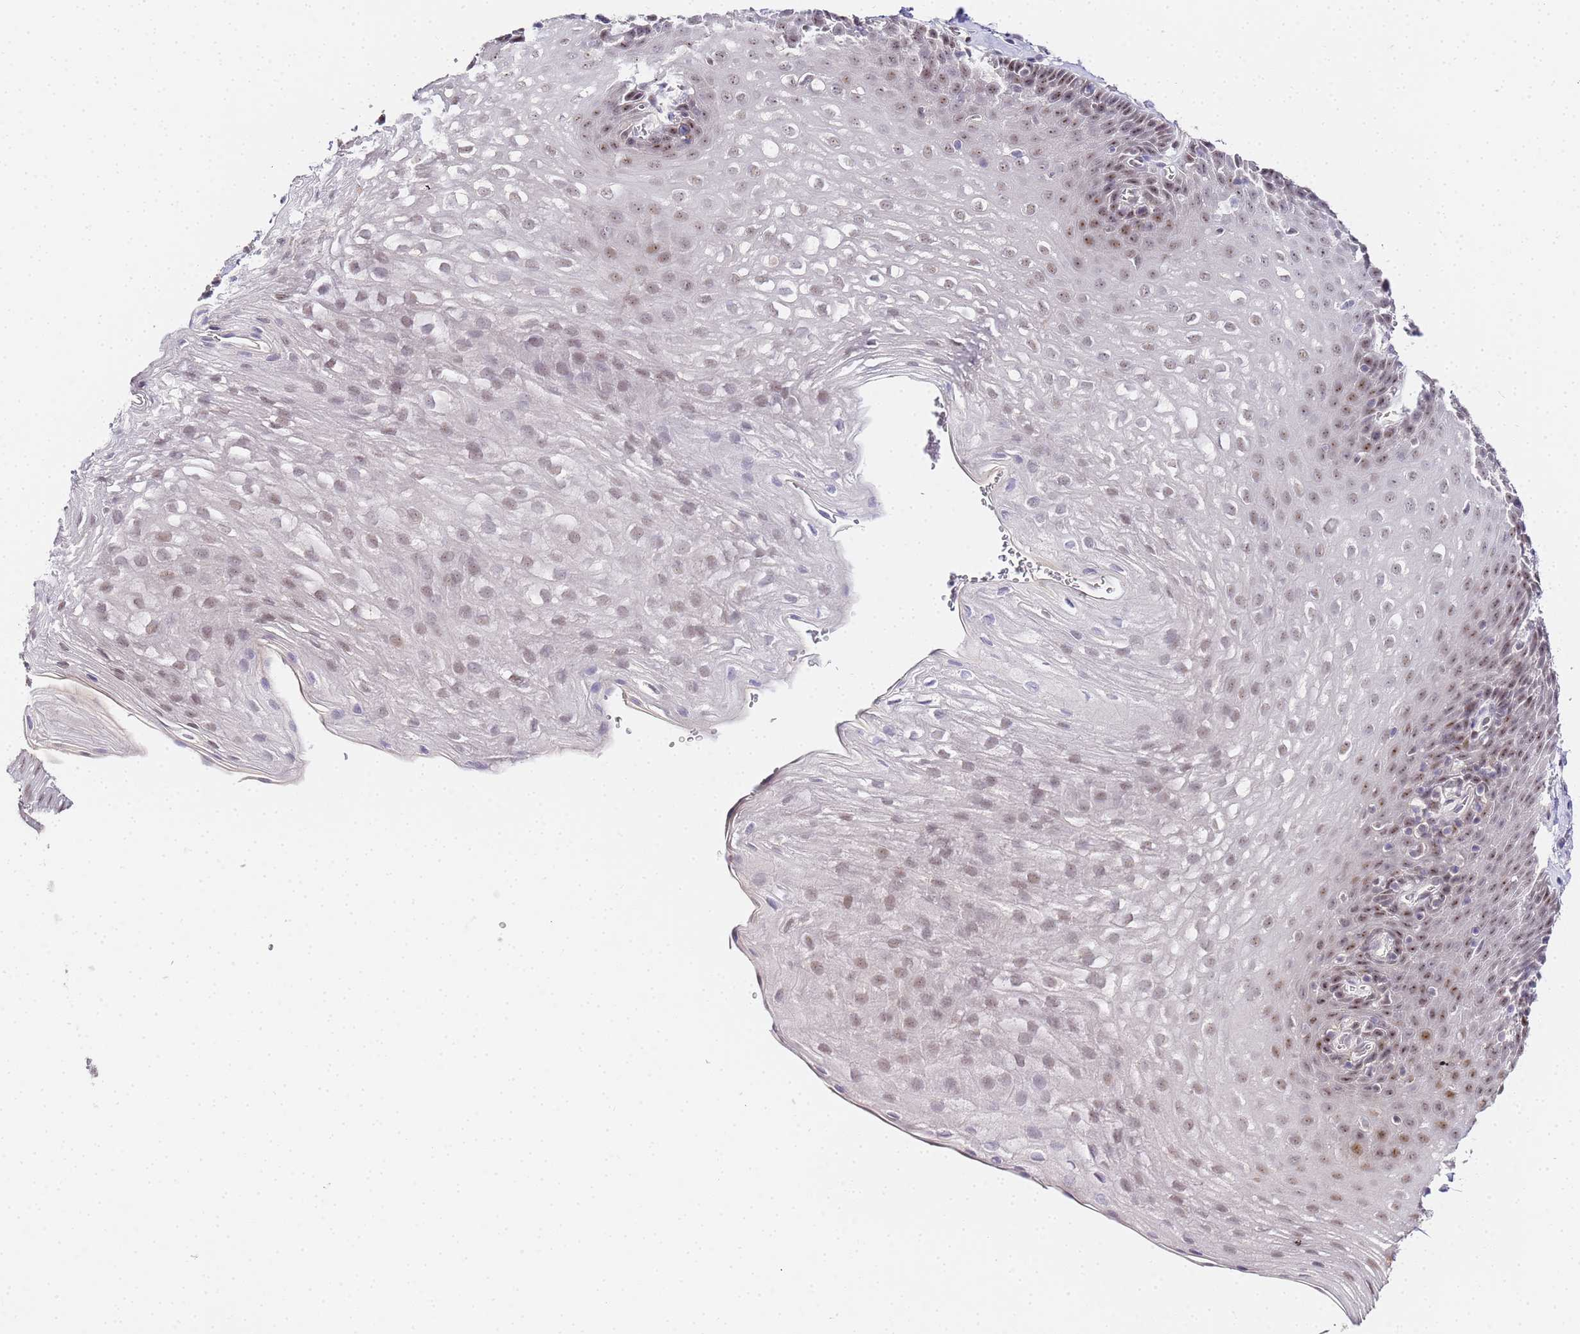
{"staining": {"intensity": "weak", "quantity": ">75%", "location": "nuclear"}, "tissue": "esophagus", "cell_type": "Squamous epithelial cells", "image_type": "normal", "snomed": [{"axis": "morphology", "description": "Normal tissue, NOS"}, {"axis": "topography", "description": "Esophagus"}], "caption": "Immunohistochemical staining of benign esophagus exhibits weak nuclear protein staining in approximately >75% of squamous epithelial cells.", "gene": "LSM3", "patient": {"sex": "female", "age": 66}}